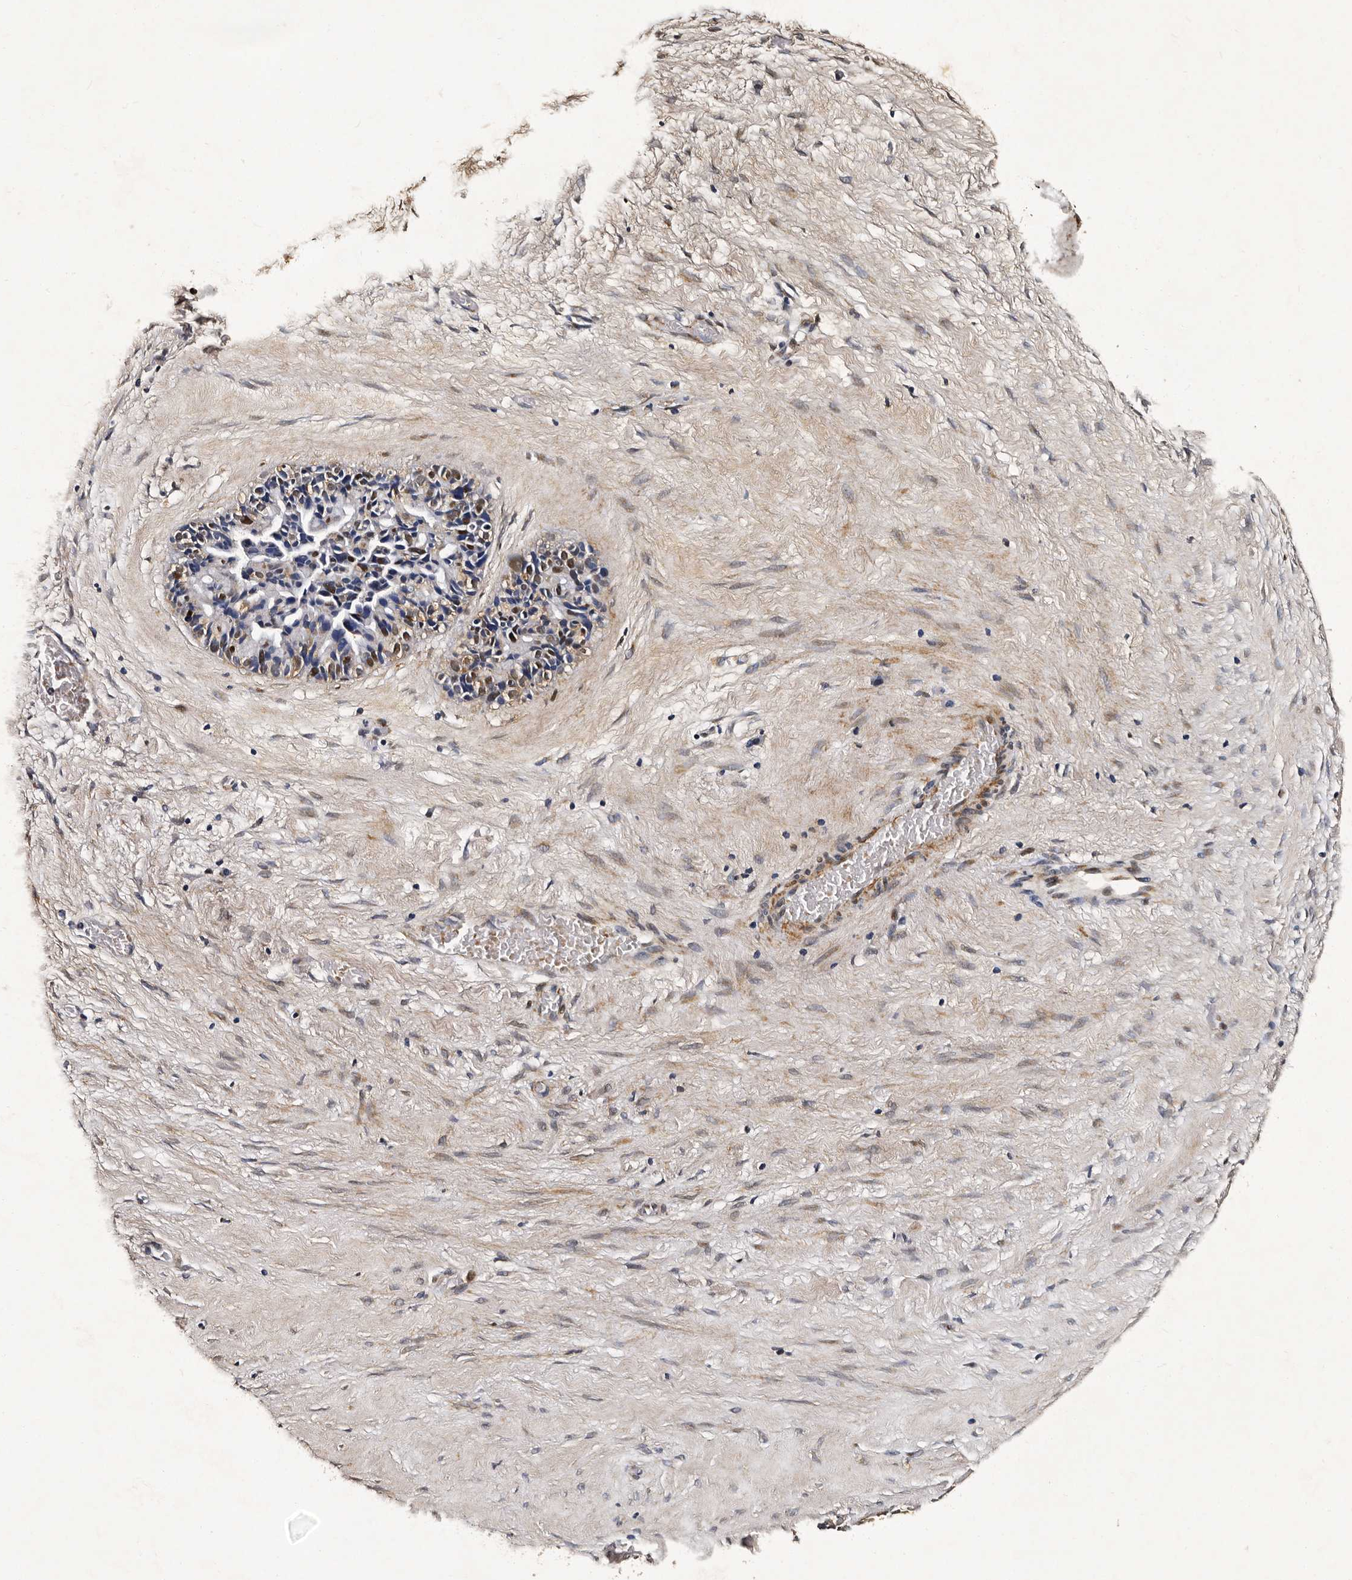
{"staining": {"intensity": "moderate", "quantity": ">75%", "location": "cytoplasmic/membranous,nuclear"}, "tissue": "ovarian cancer", "cell_type": "Tumor cells", "image_type": "cancer", "snomed": [{"axis": "morphology", "description": "Cystadenocarcinoma, serous, NOS"}, {"axis": "topography", "description": "Ovary"}], "caption": "The micrograph exhibits a brown stain indicating the presence of a protein in the cytoplasmic/membranous and nuclear of tumor cells in ovarian serous cystadenocarcinoma. (IHC, brightfield microscopy, high magnification).", "gene": "CPNE3", "patient": {"sex": "female", "age": 56}}